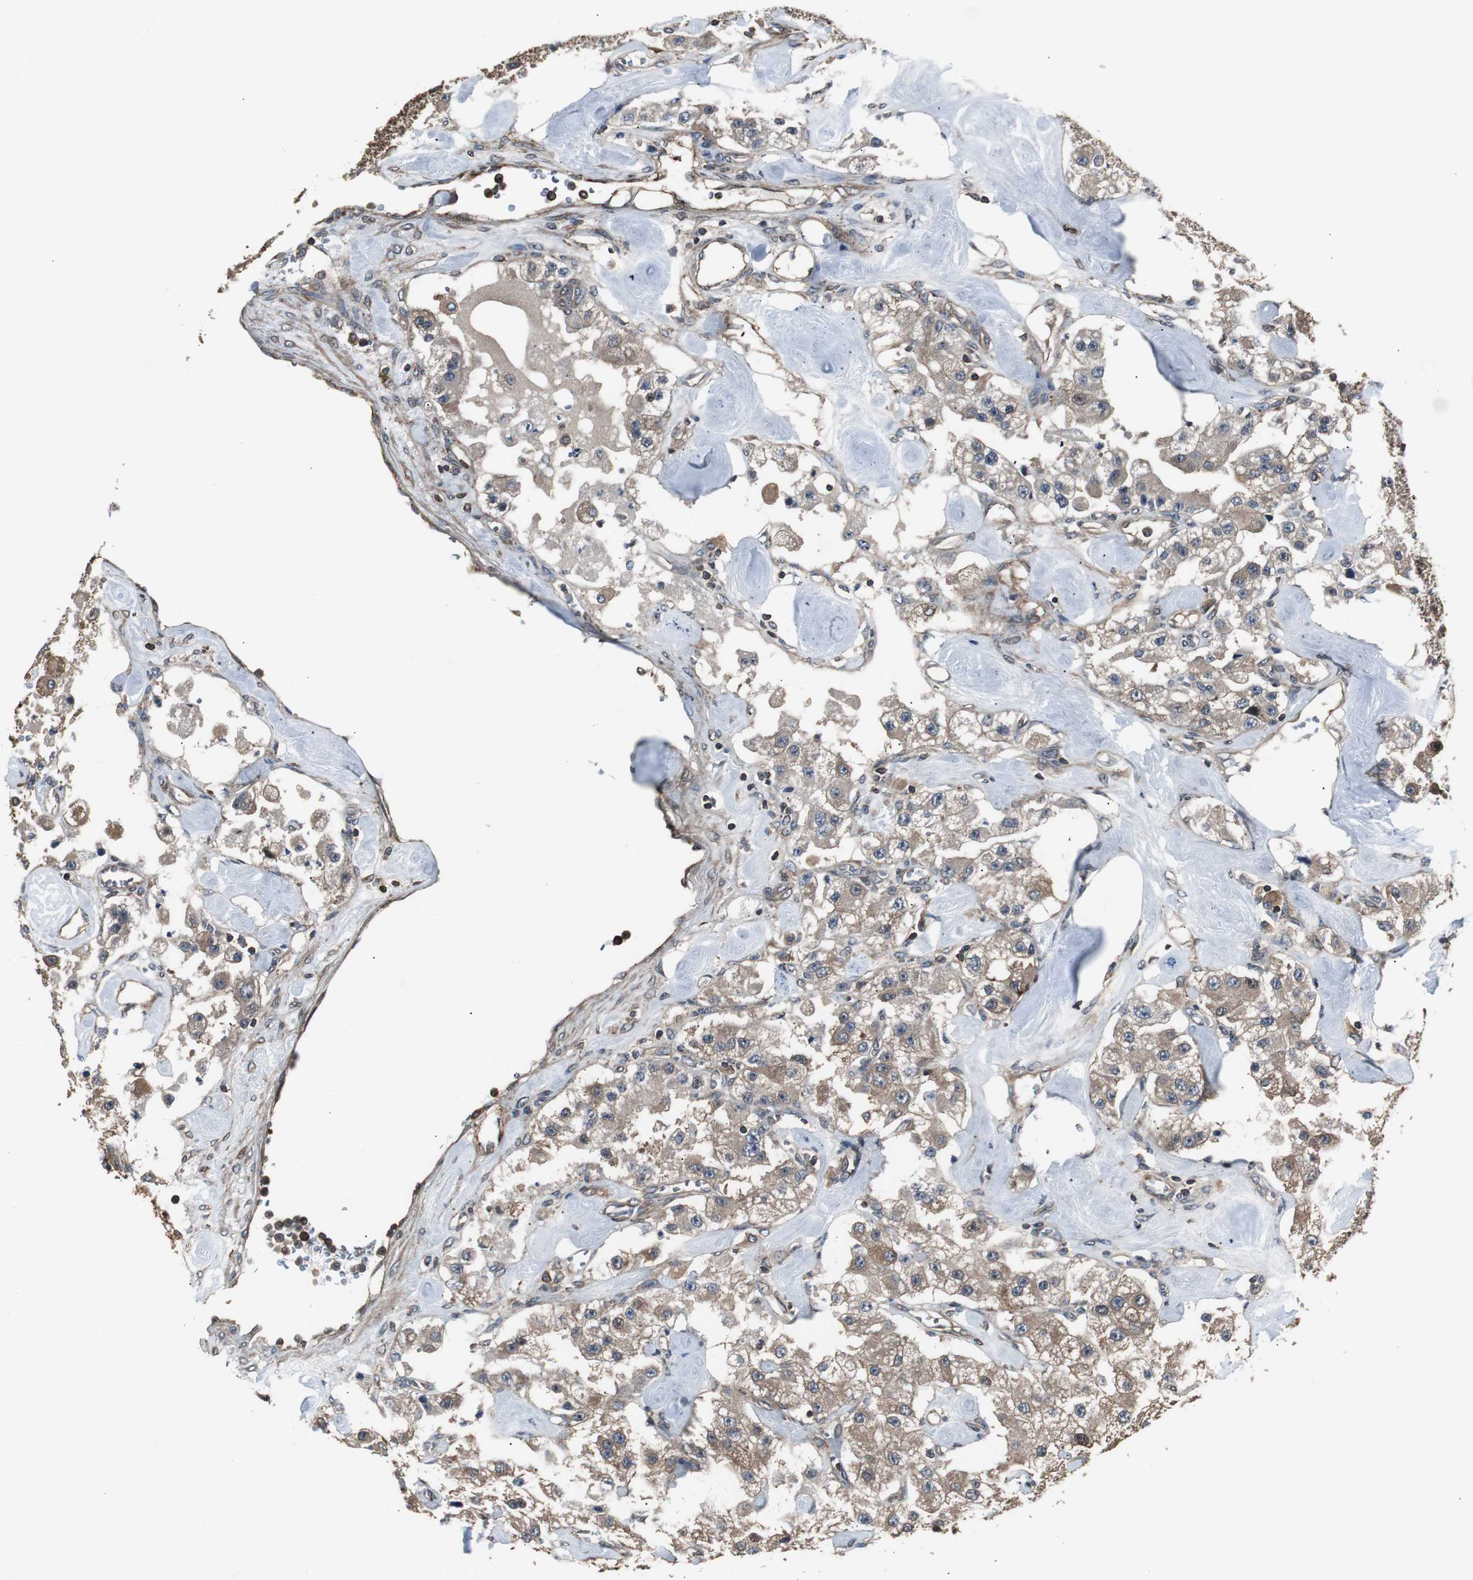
{"staining": {"intensity": "weak", "quantity": ">75%", "location": "cytoplasmic/membranous"}, "tissue": "carcinoid", "cell_type": "Tumor cells", "image_type": "cancer", "snomed": [{"axis": "morphology", "description": "Carcinoid, malignant, NOS"}, {"axis": "topography", "description": "Pancreas"}], "caption": "IHC image of malignant carcinoid stained for a protein (brown), which shows low levels of weak cytoplasmic/membranous staining in about >75% of tumor cells.", "gene": "CAPNS1", "patient": {"sex": "male", "age": 41}}